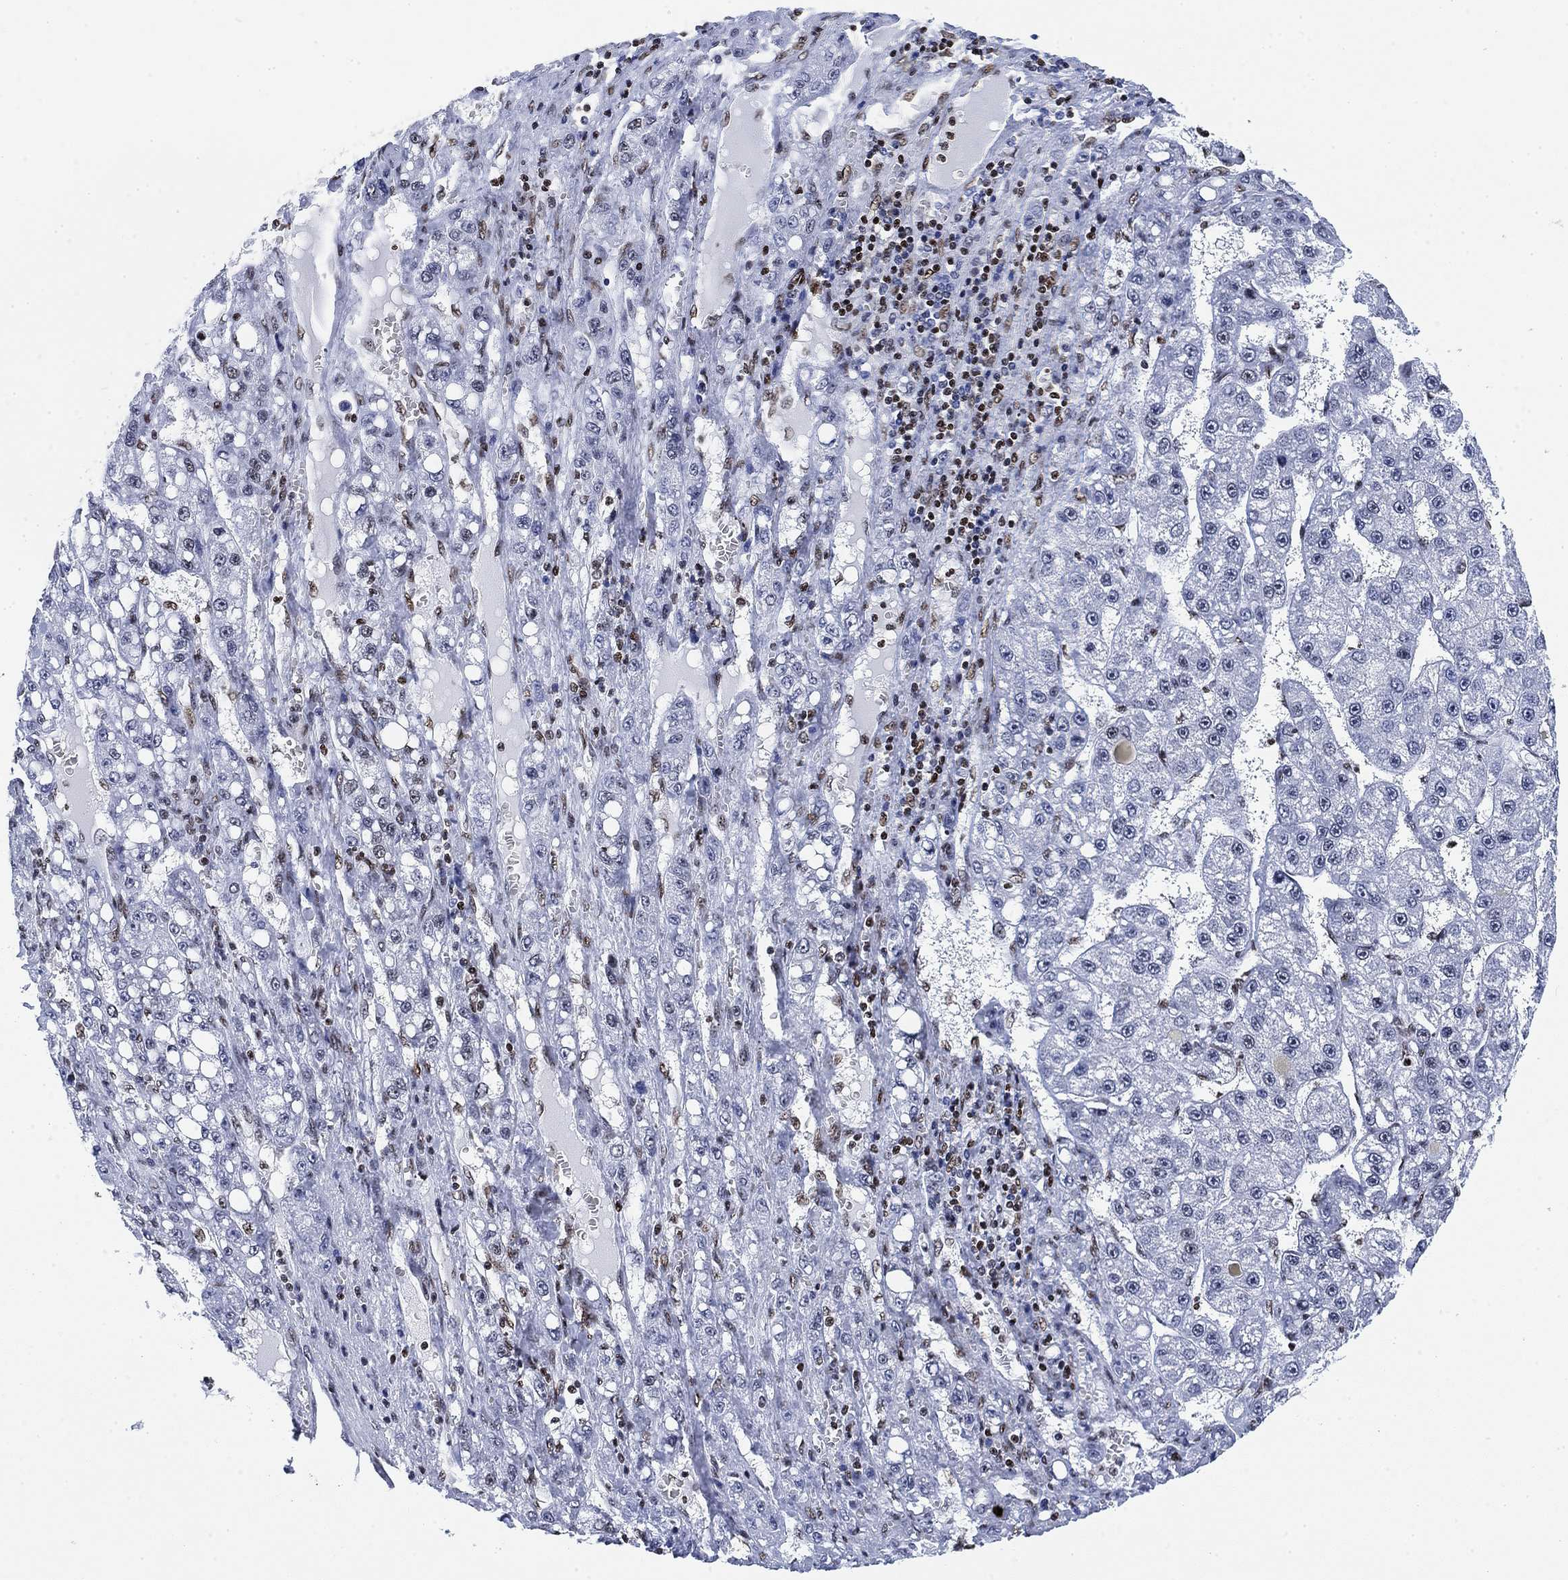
{"staining": {"intensity": "negative", "quantity": "none", "location": "none"}, "tissue": "liver cancer", "cell_type": "Tumor cells", "image_type": "cancer", "snomed": [{"axis": "morphology", "description": "Carcinoma, Hepatocellular, NOS"}, {"axis": "topography", "description": "Liver"}], "caption": "High power microscopy micrograph of an IHC micrograph of liver hepatocellular carcinoma, revealing no significant staining in tumor cells. (DAB (3,3'-diaminobenzidine) immunohistochemistry with hematoxylin counter stain).", "gene": "H1-10", "patient": {"sex": "female", "age": 65}}